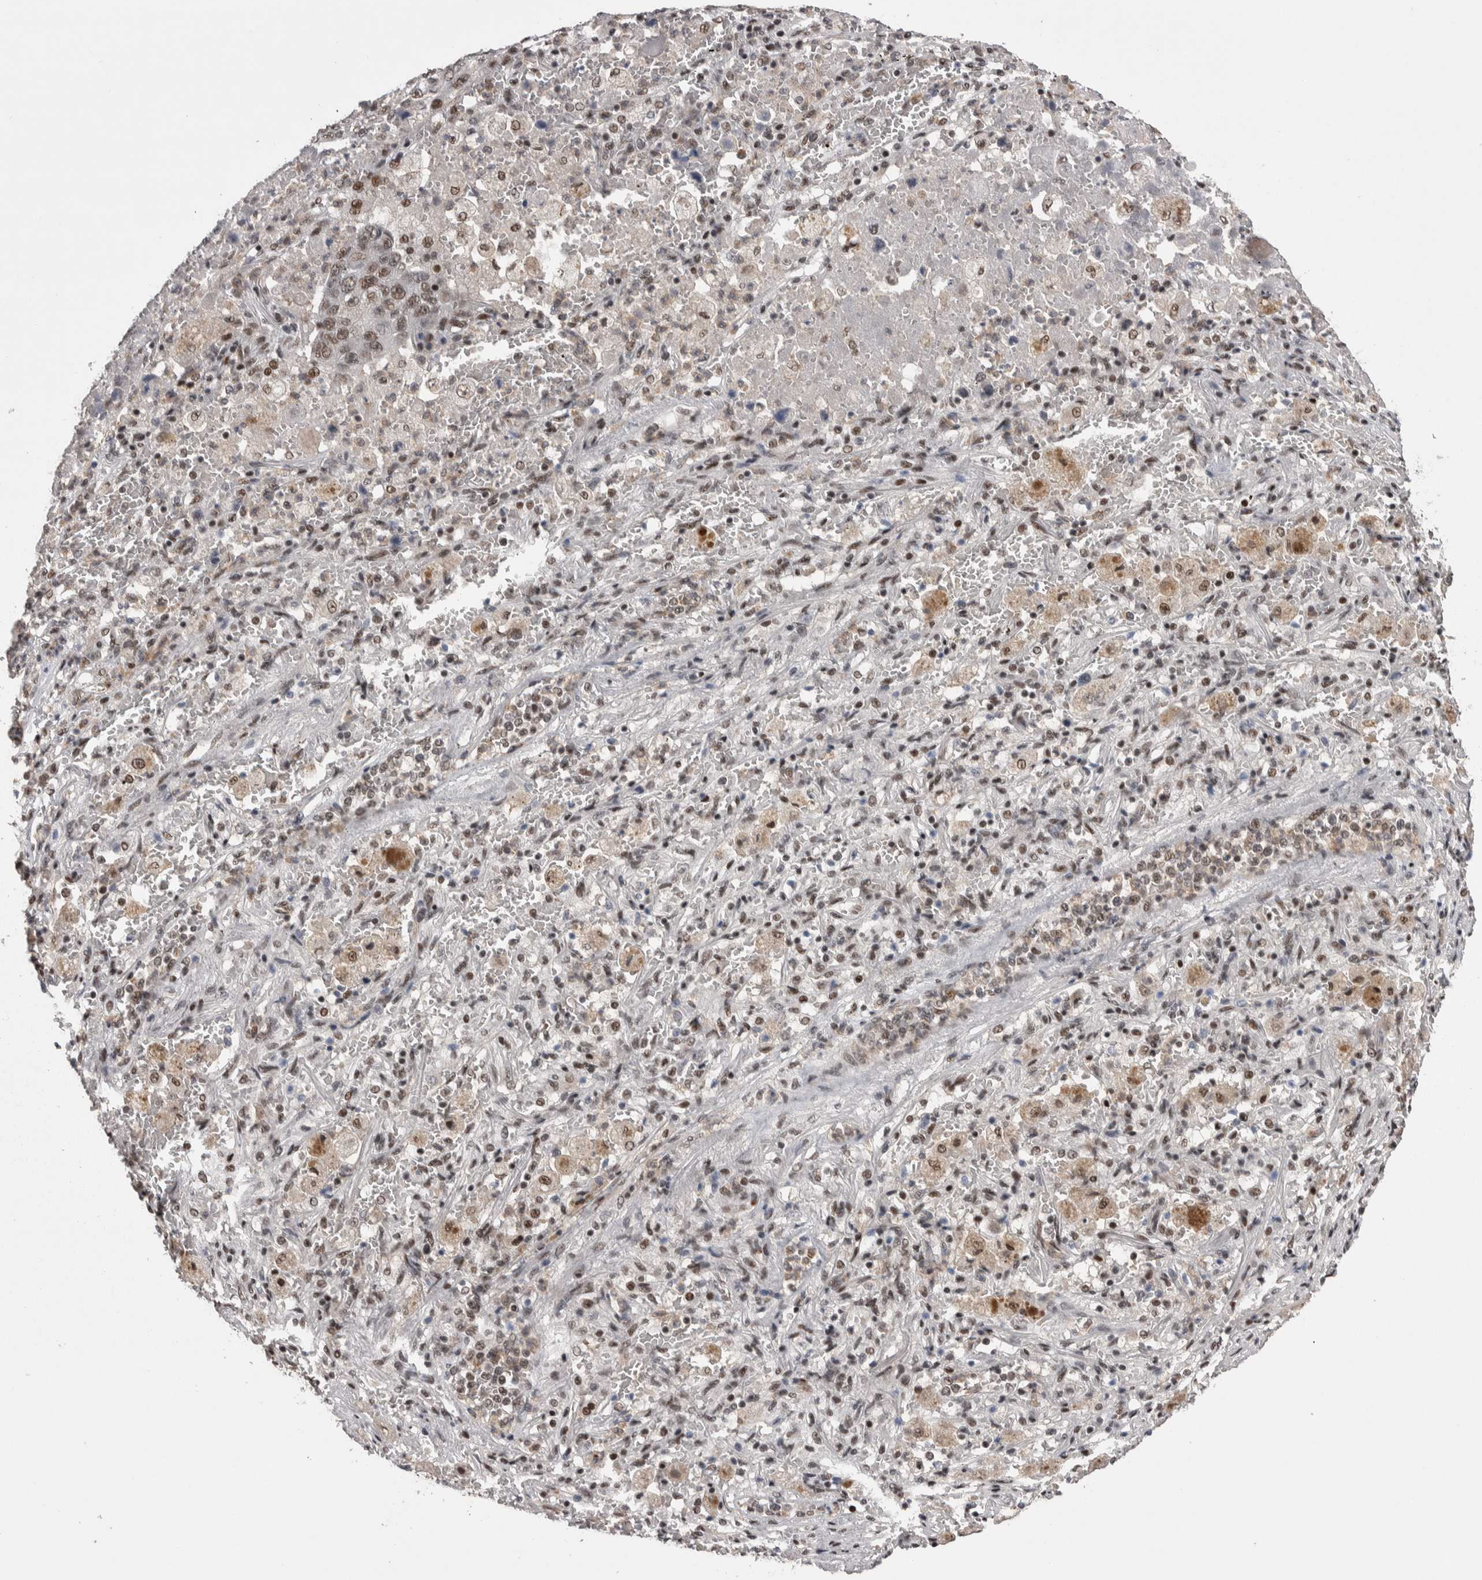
{"staining": {"intensity": "weak", "quantity": ">75%", "location": "nuclear"}, "tissue": "lung cancer", "cell_type": "Tumor cells", "image_type": "cancer", "snomed": [{"axis": "morphology", "description": "Squamous cell carcinoma, NOS"}, {"axis": "topography", "description": "Lung"}], "caption": "Approximately >75% of tumor cells in human lung cancer show weak nuclear protein expression as visualized by brown immunohistochemical staining.", "gene": "DMTF1", "patient": {"sex": "male", "age": 61}}